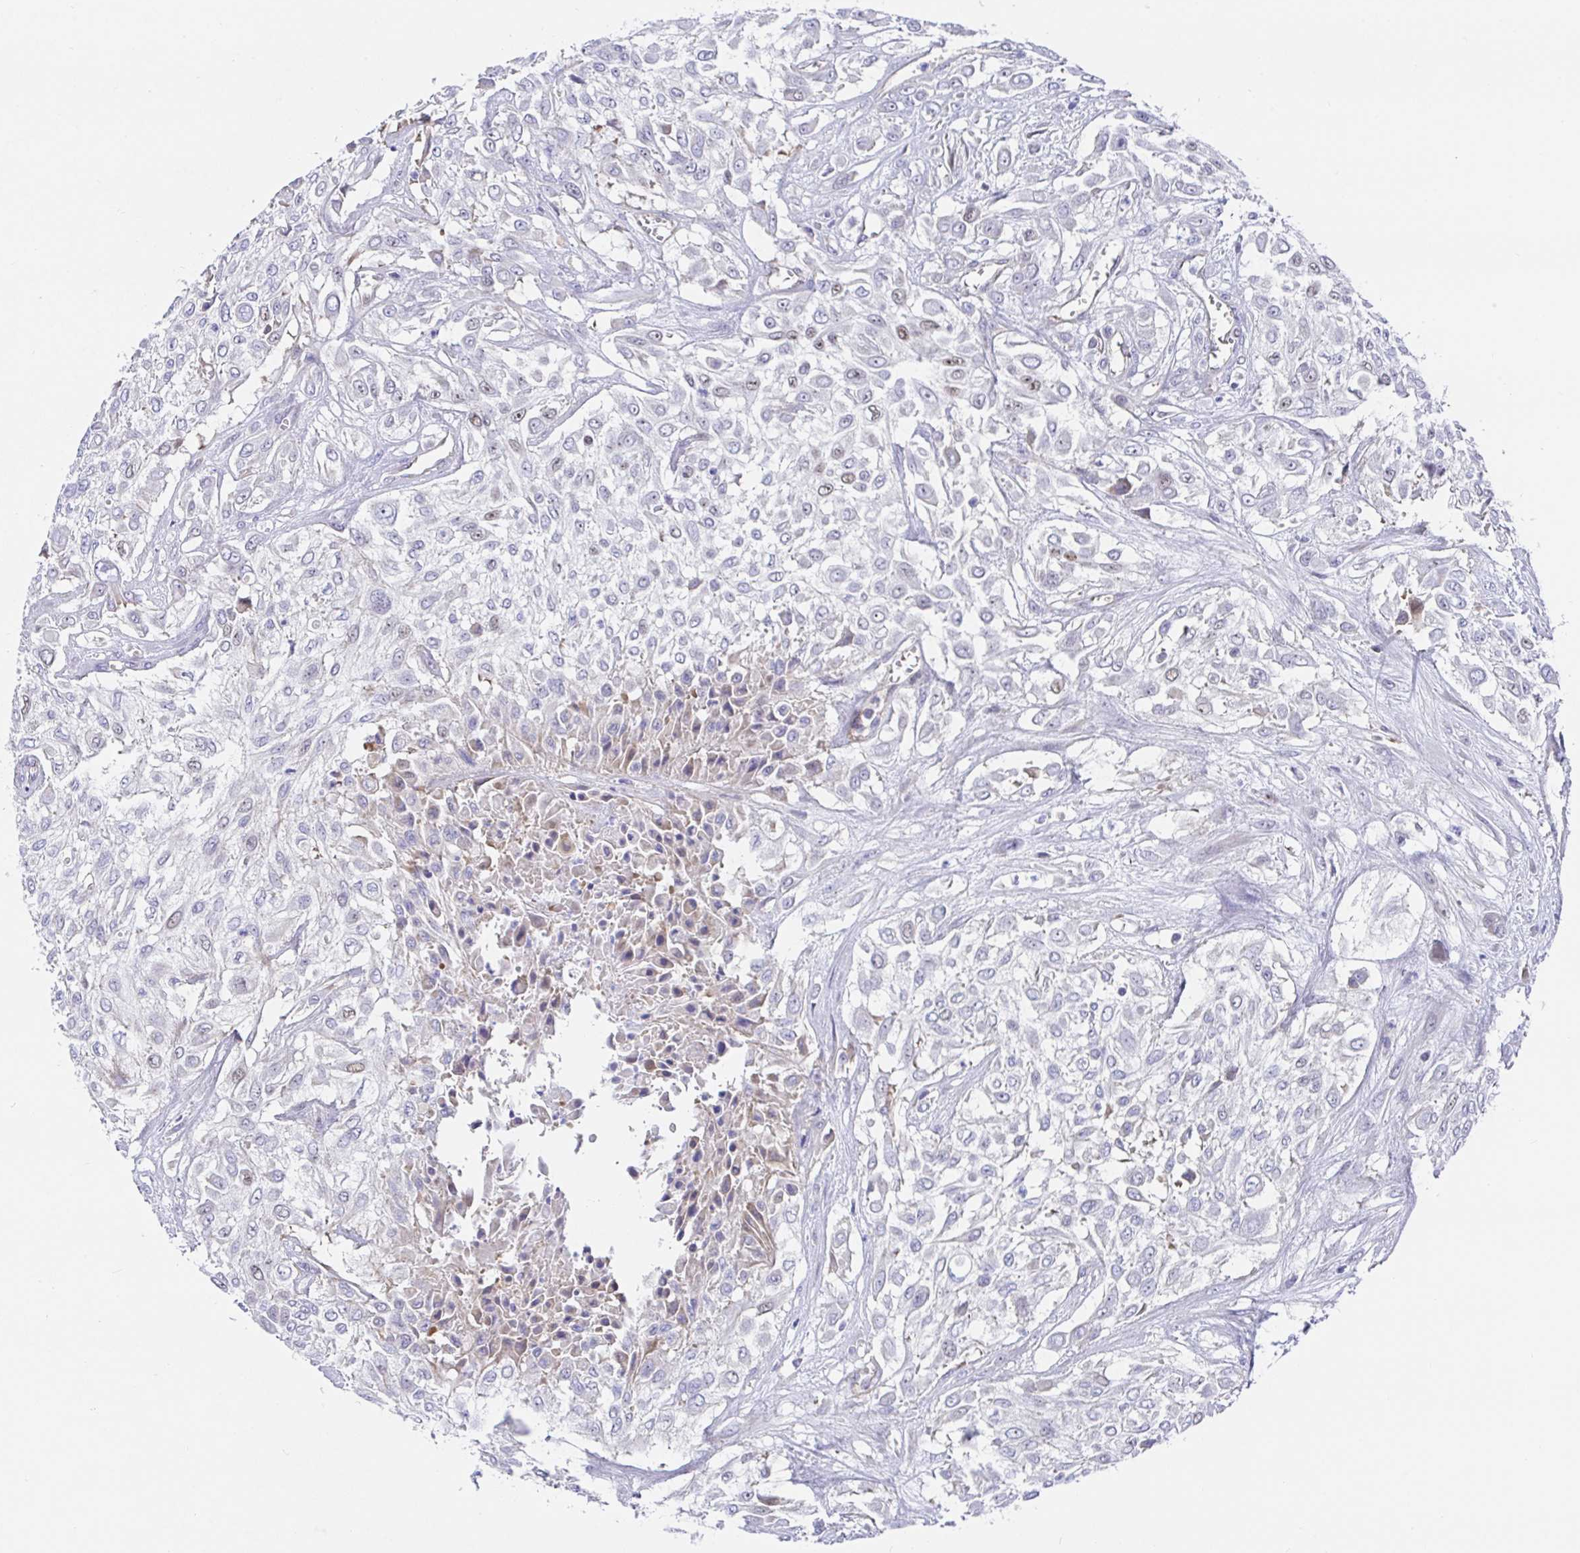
{"staining": {"intensity": "weak", "quantity": "<25%", "location": "nuclear"}, "tissue": "urothelial cancer", "cell_type": "Tumor cells", "image_type": "cancer", "snomed": [{"axis": "morphology", "description": "Urothelial carcinoma, High grade"}, {"axis": "topography", "description": "Urinary bladder"}], "caption": "This image is of urothelial carcinoma (high-grade) stained with IHC to label a protein in brown with the nuclei are counter-stained blue. There is no positivity in tumor cells.", "gene": "TIMELESS", "patient": {"sex": "male", "age": 57}}